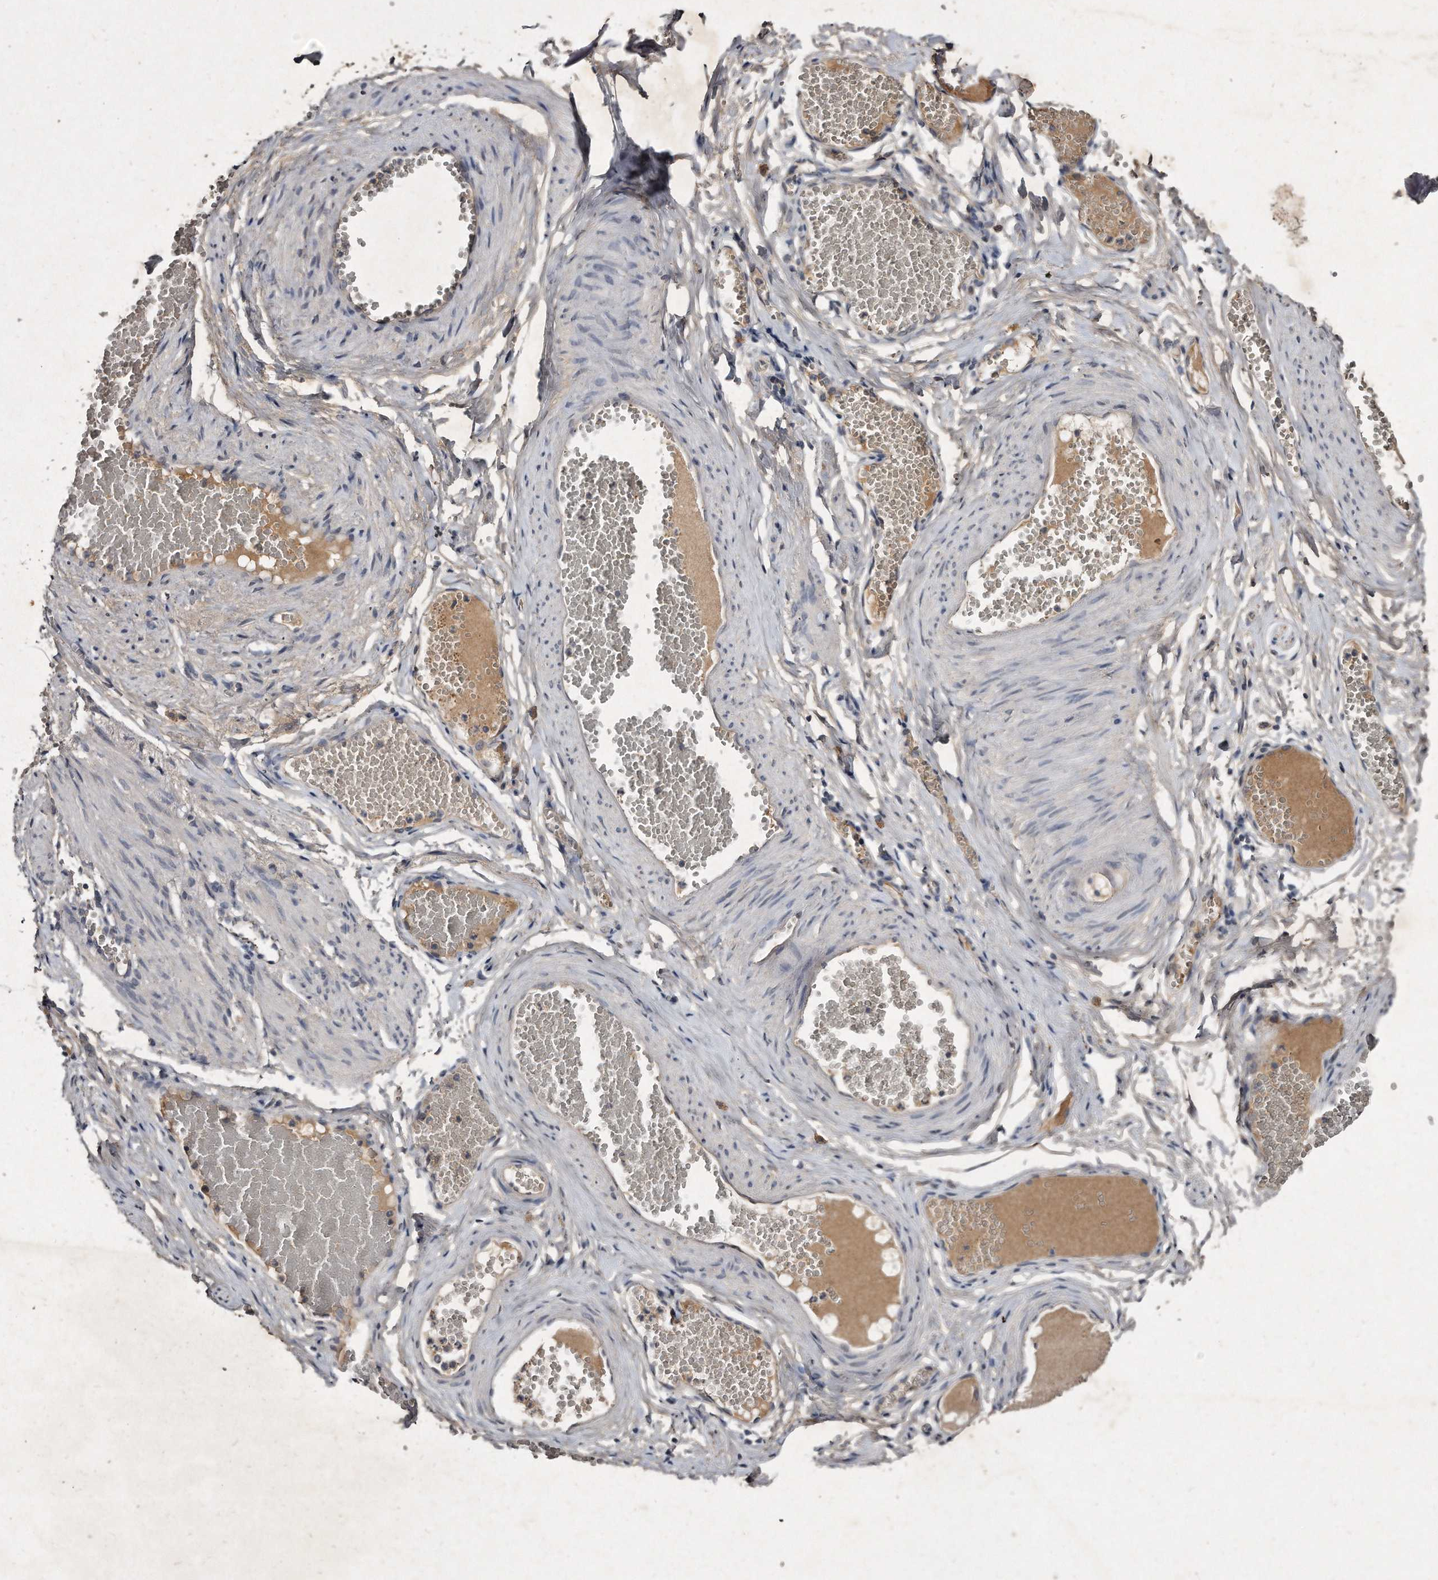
{"staining": {"intensity": "moderate", "quantity": ">75%", "location": "cytoplasmic/membranous,nuclear"}, "tissue": "soft tissue", "cell_type": "Chondrocytes", "image_type": "normal", "snomed": [{"axis": "morphology", "description": "Normal tissue, NOS"}, {"axis": "topography", "description": "Smooth muscle"}, {"axis": "topography", "description": "Peripheral nerve tissue"}], "caption": "Immunohistochemical staining of unremarkable human soft tissue reveals medium levels of moderate cytoplasmic/membranous,nuclear staining in about >75% of chondrocytes.", "gene": "KLHDC3", "patient": {"sex": "female", "age": 39}}